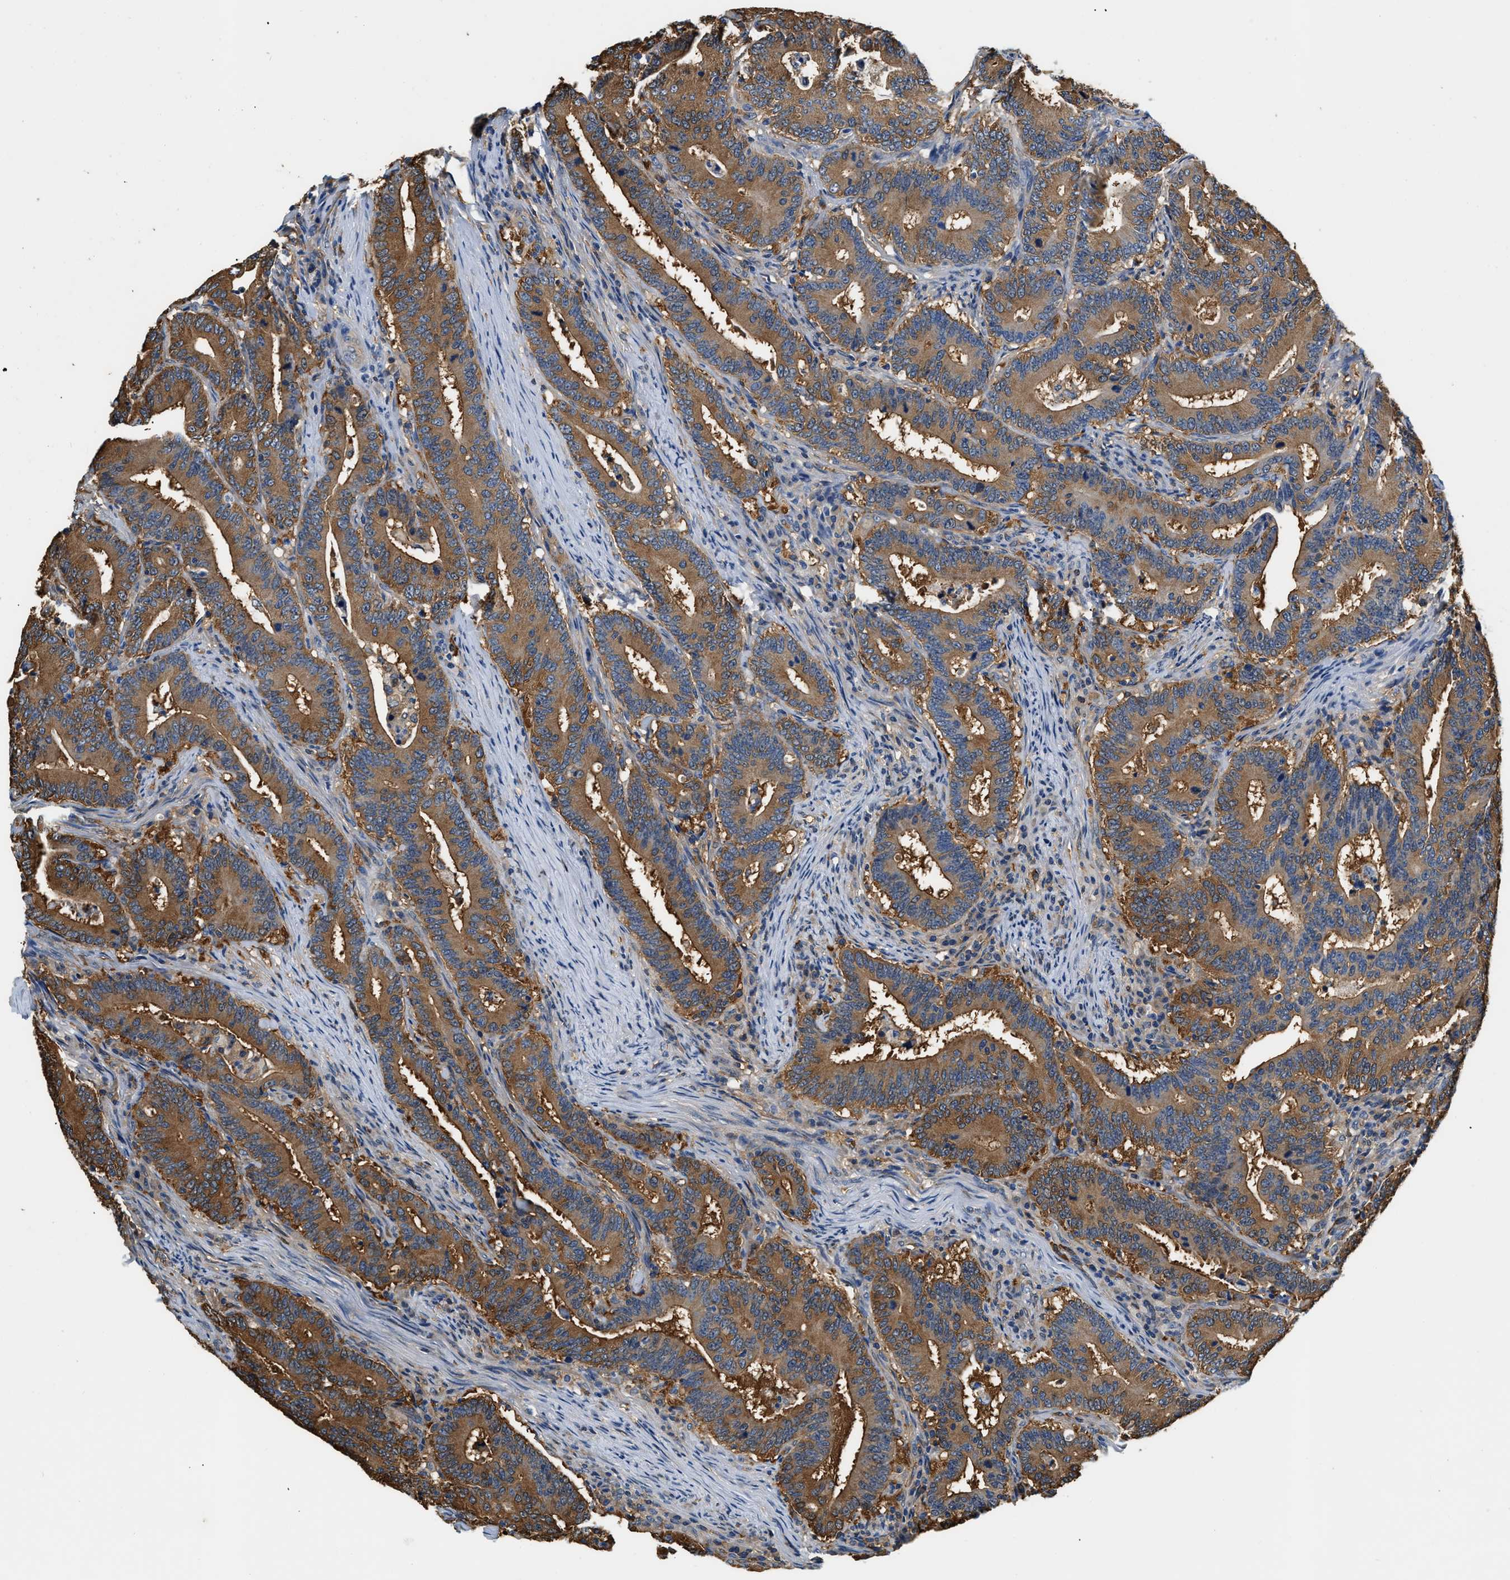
{"staining": {"intensity": "moderate", "quantity": ">75%", "location": "cytoplasmic/membranous"}, "tissue": "colorectal cancer", "cell_type": "Tumor cells", "image_type": "cancer", "snomed": [{"axis": "morphology", "description": "Adenocarcinoma, NOS"}, {"axis": "topography", "description": "Colon"}], "caption": "Immunohistochemistry histopathology image of adenocarcinoma (colorectal) stained for a protein (brown), which demonstrates medium levels of moderate cytoplasmic/membranous expression in approximately >75% of tumor cells.", "gene": "PPP2R1B", "patient": {"sex": "female", "age": 66}}